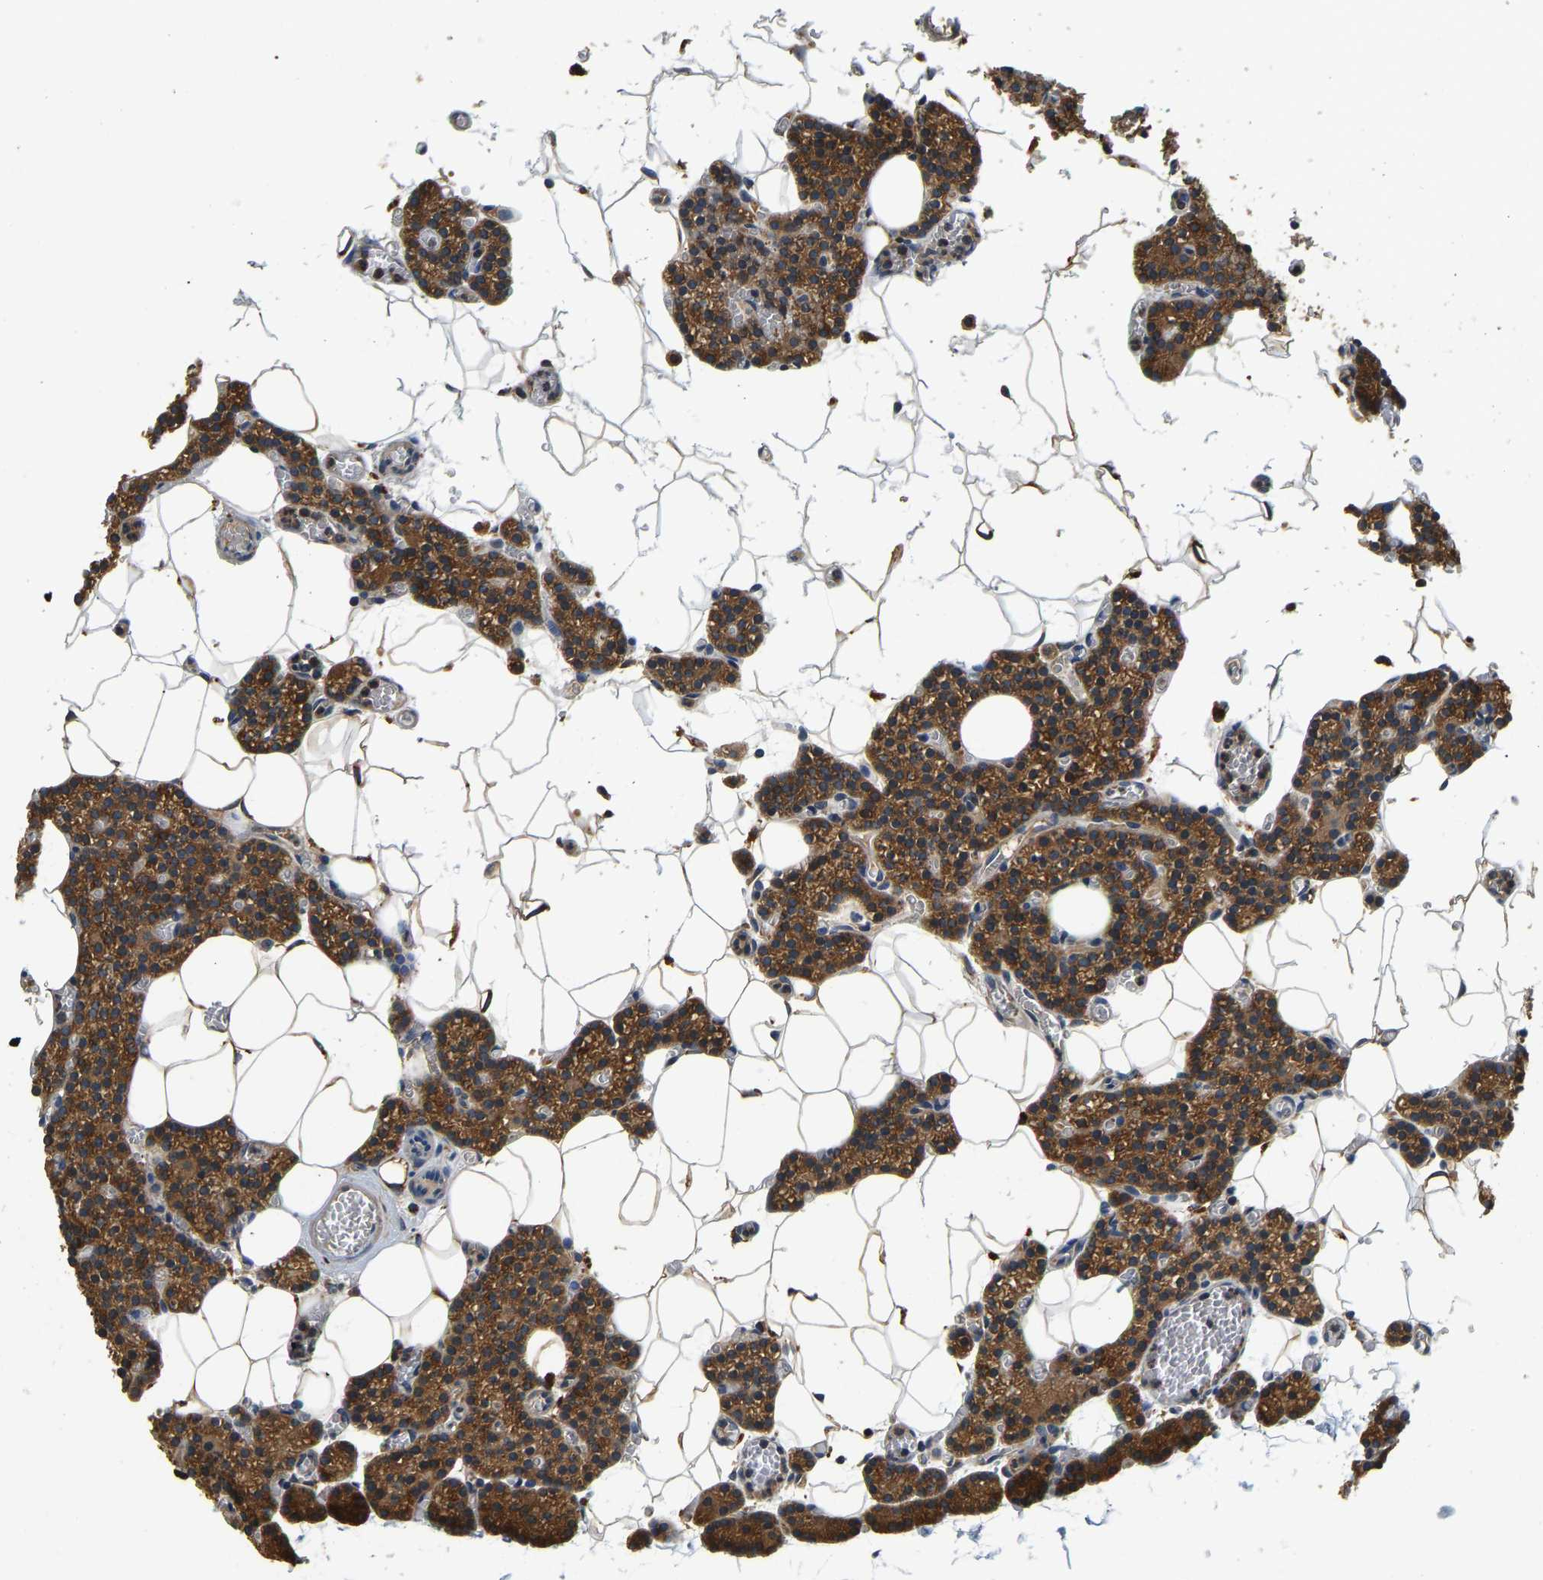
{"staining": {"intensity": "strong", "quantity": ">75%", "location": "cytoplasmic/membranous"}, "tissue": "parathyroid gland", "cell_type": "Glandular cells", "image_type": "normal", "snomed": [{"axis": "morphology", "description": "Normal tissue, NOS"}, {"axis": "morphology", "description": "Adenoma, NOS"}, {"axis": "topography", "description": "Parathyroid gland"}], "caption": "Parathyroid gland stained with DAB IHC reveals high levels of strong cytoplasmic/membranous expression in approximately >75% of glandular cells. The staining was performed using DAB, with brown indicating positive protein expression. Nuclei are stained blue with hematoxylin.", "gene": "RESF1", "patient": {"sex": "female", "age": 58}}